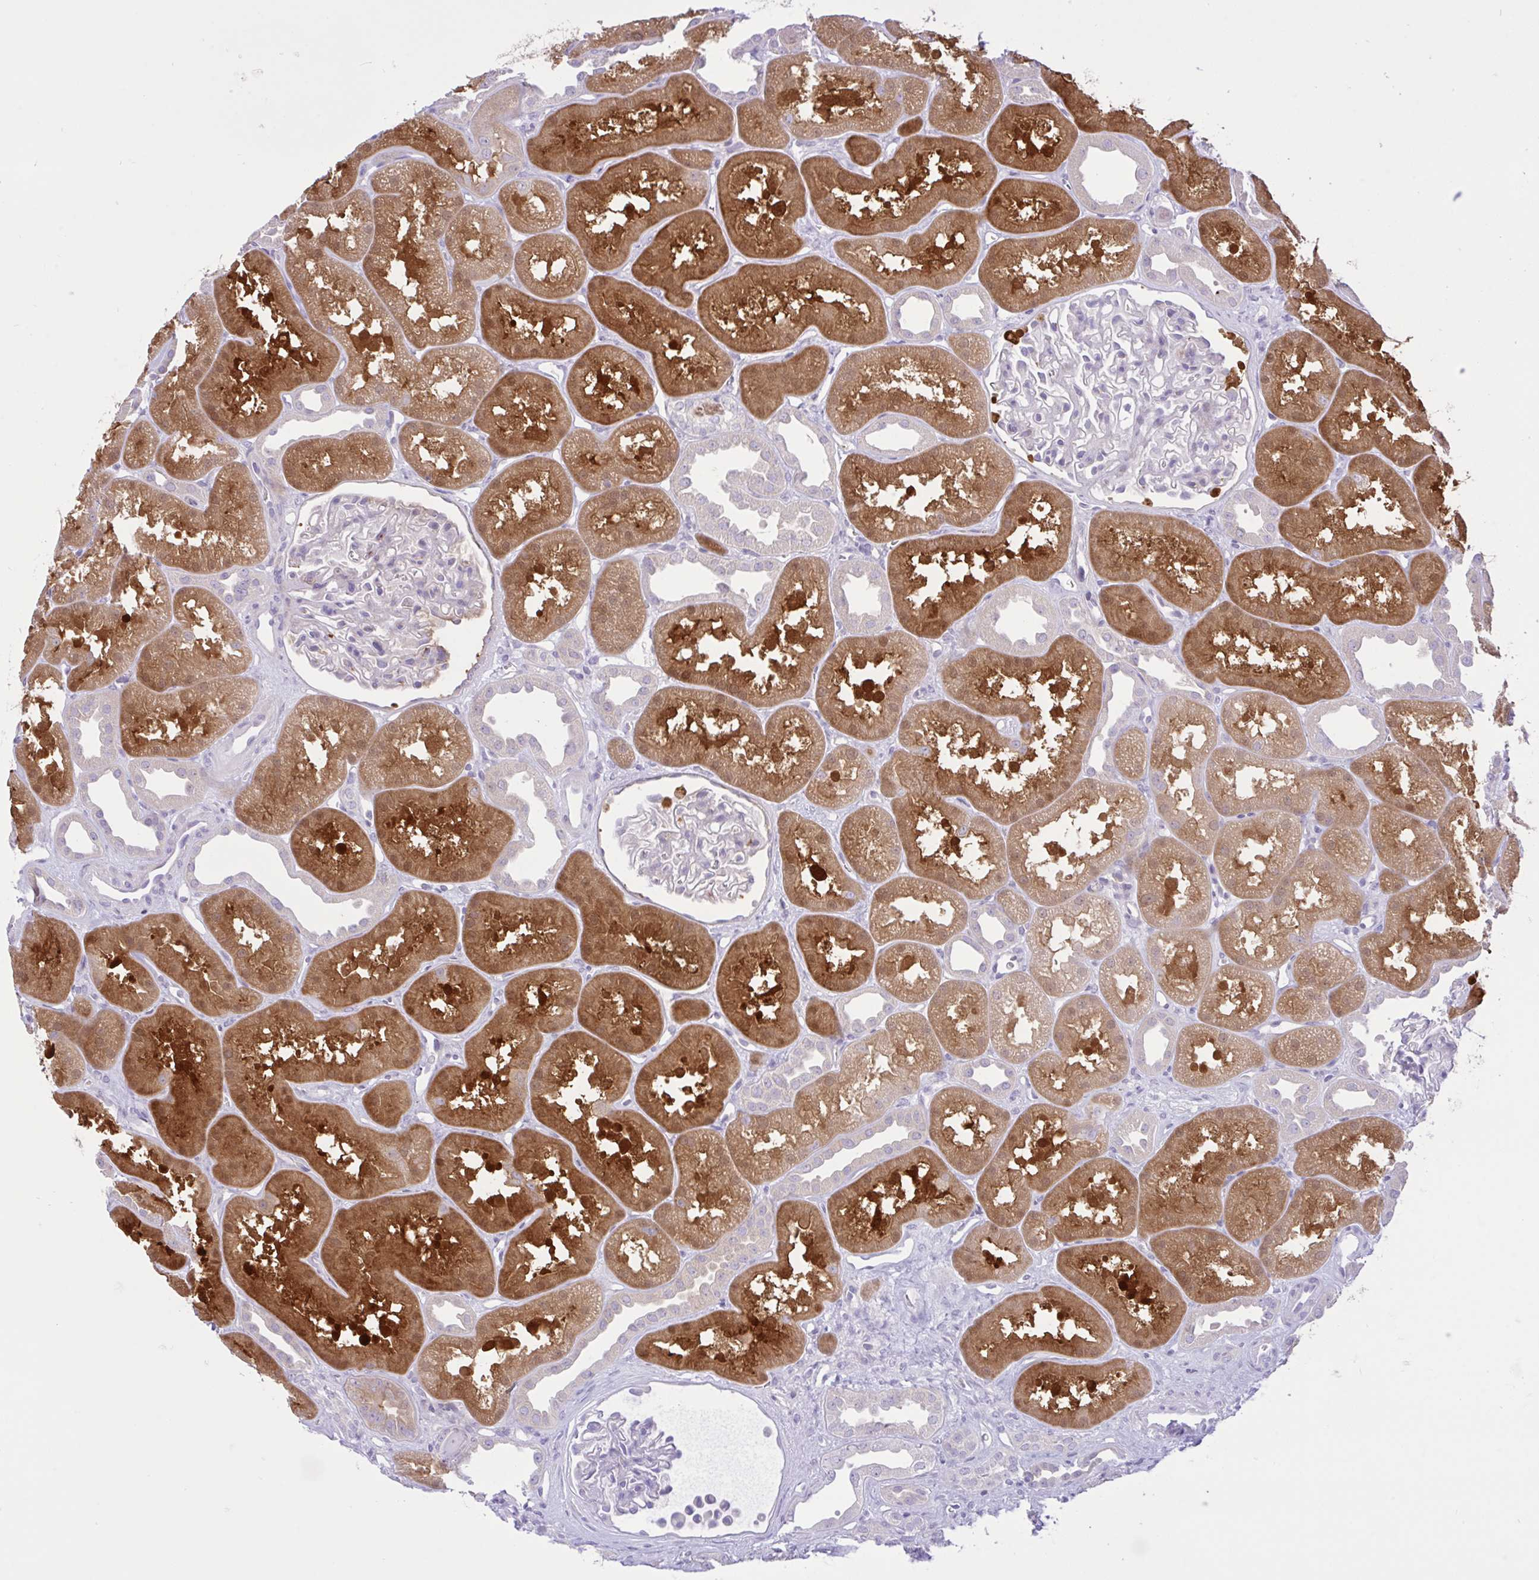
{"staining": {"intensity": "weak", "quantity": "<25%", "location": "cytoplasmic/membranous"}, "tissue": "kidney", "cell_type": "Cells in glomeruli", "image_type": "normal", "snomed": [{"axis": "morphology", "description": "Normal tissue, NOS"}, {"axis": "topography", "description": "Kidney"}], "caption": "Immunohistochemical staining of normal human kidney exhibits no significant staining in cells in glomeruli.", "gene": "ZNF101", "patient": {"sex": "male", "age": 61}}